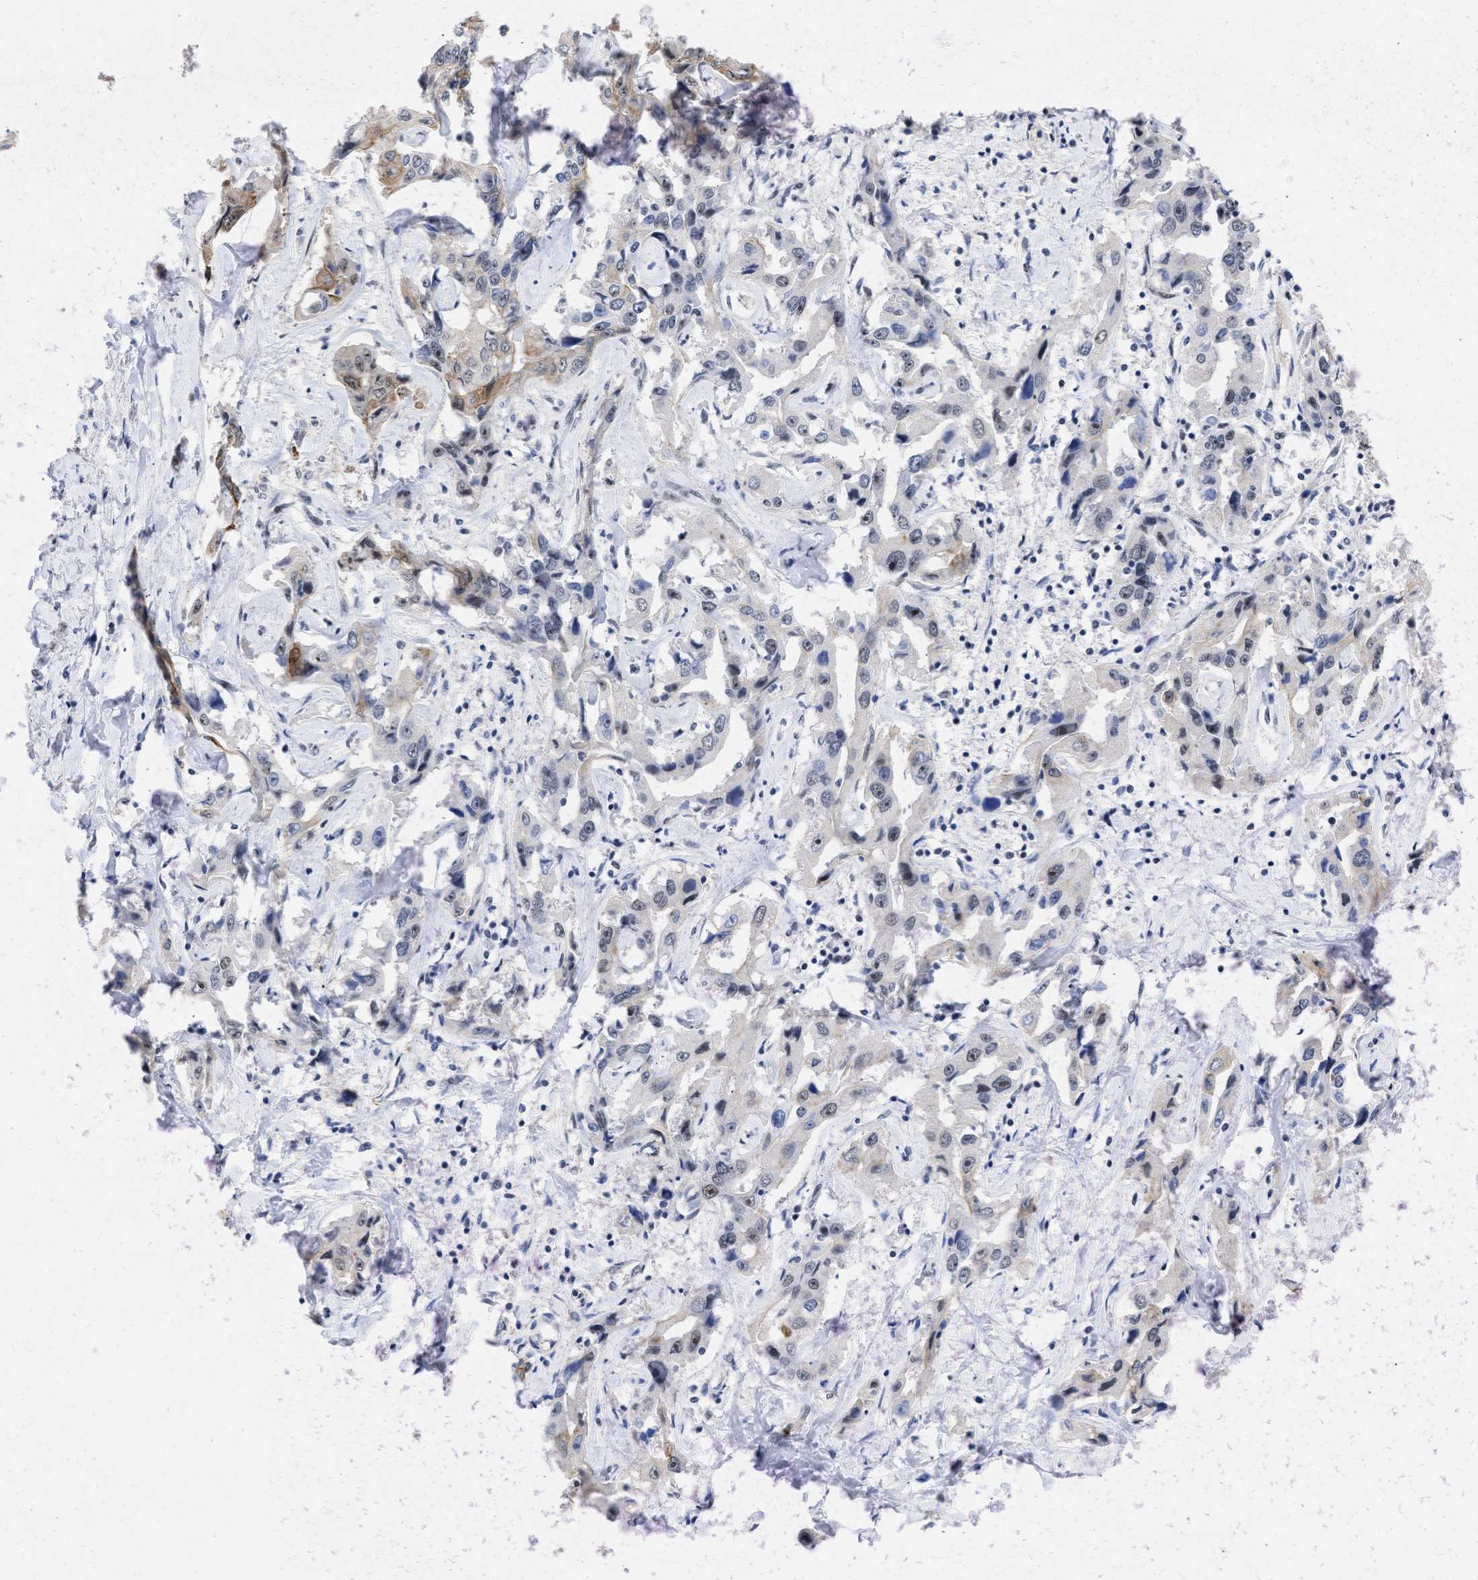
{"staining": {"intensity": "moderate", "quantity": "<25%", "location": "cytoplasmic/membranous,nuclear"}, "tissue": "liver cancer", "cell_type": "Tumor cells", "image_type": "cancer", "snomed": [{"axis": "morphology", "description": "Cholangiocarcinoma"}, {"axis": "topography", "description": "Liver"}], "caption": "The micrograph reveals a brown stain indicating the presence of a protein in the cytoplasmic/membranous and nuclear of tumor cells in liver cancer (cholangiocarcinoma).", "gene": "DDX41", "patient": {"sex": "male", "age": 59}}